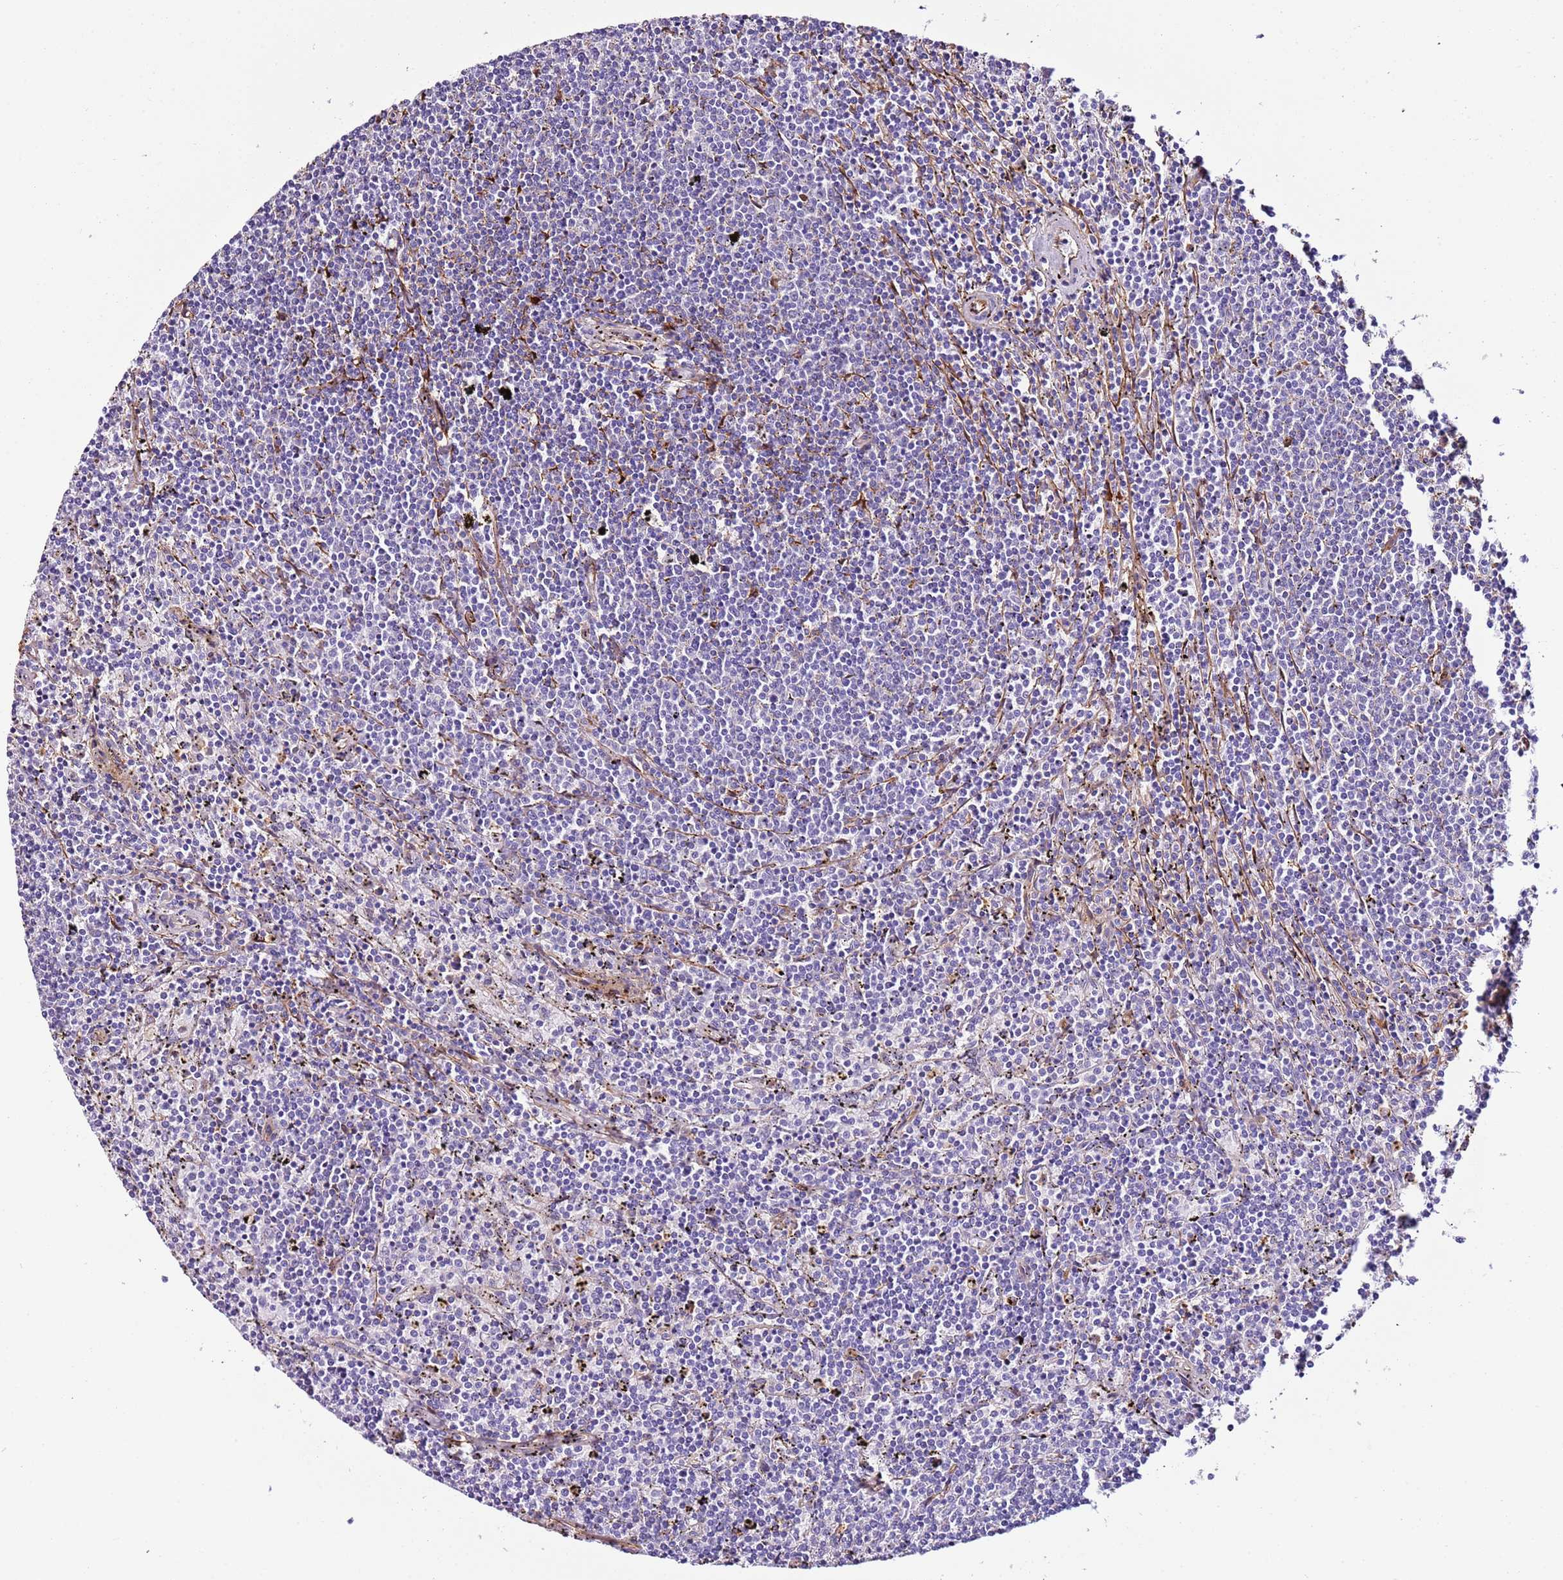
{"staining": {"intensity": "negative", "quantity": "none", "location": "none"}, "tissue": "lymphoma", "cell_type": "Tumor cells", "image_type": "cancer", "snomed": [{"axis": "morphology", "description": "Malignant lymphoma, non-Hodgkin's type, Low grade"}, {"axis": "topography", "description": "Spleen"}], "caption": "Tumor cells show no significant protein staining in malignant lymphoma, non-Hodgkin's type (low-grade). (DAB immunohistochemistry (IHC) visualized using brightfield microscopy, high magnification).", "gene": "FAM174C", "patient": {"sex": "female", "age": 50}}